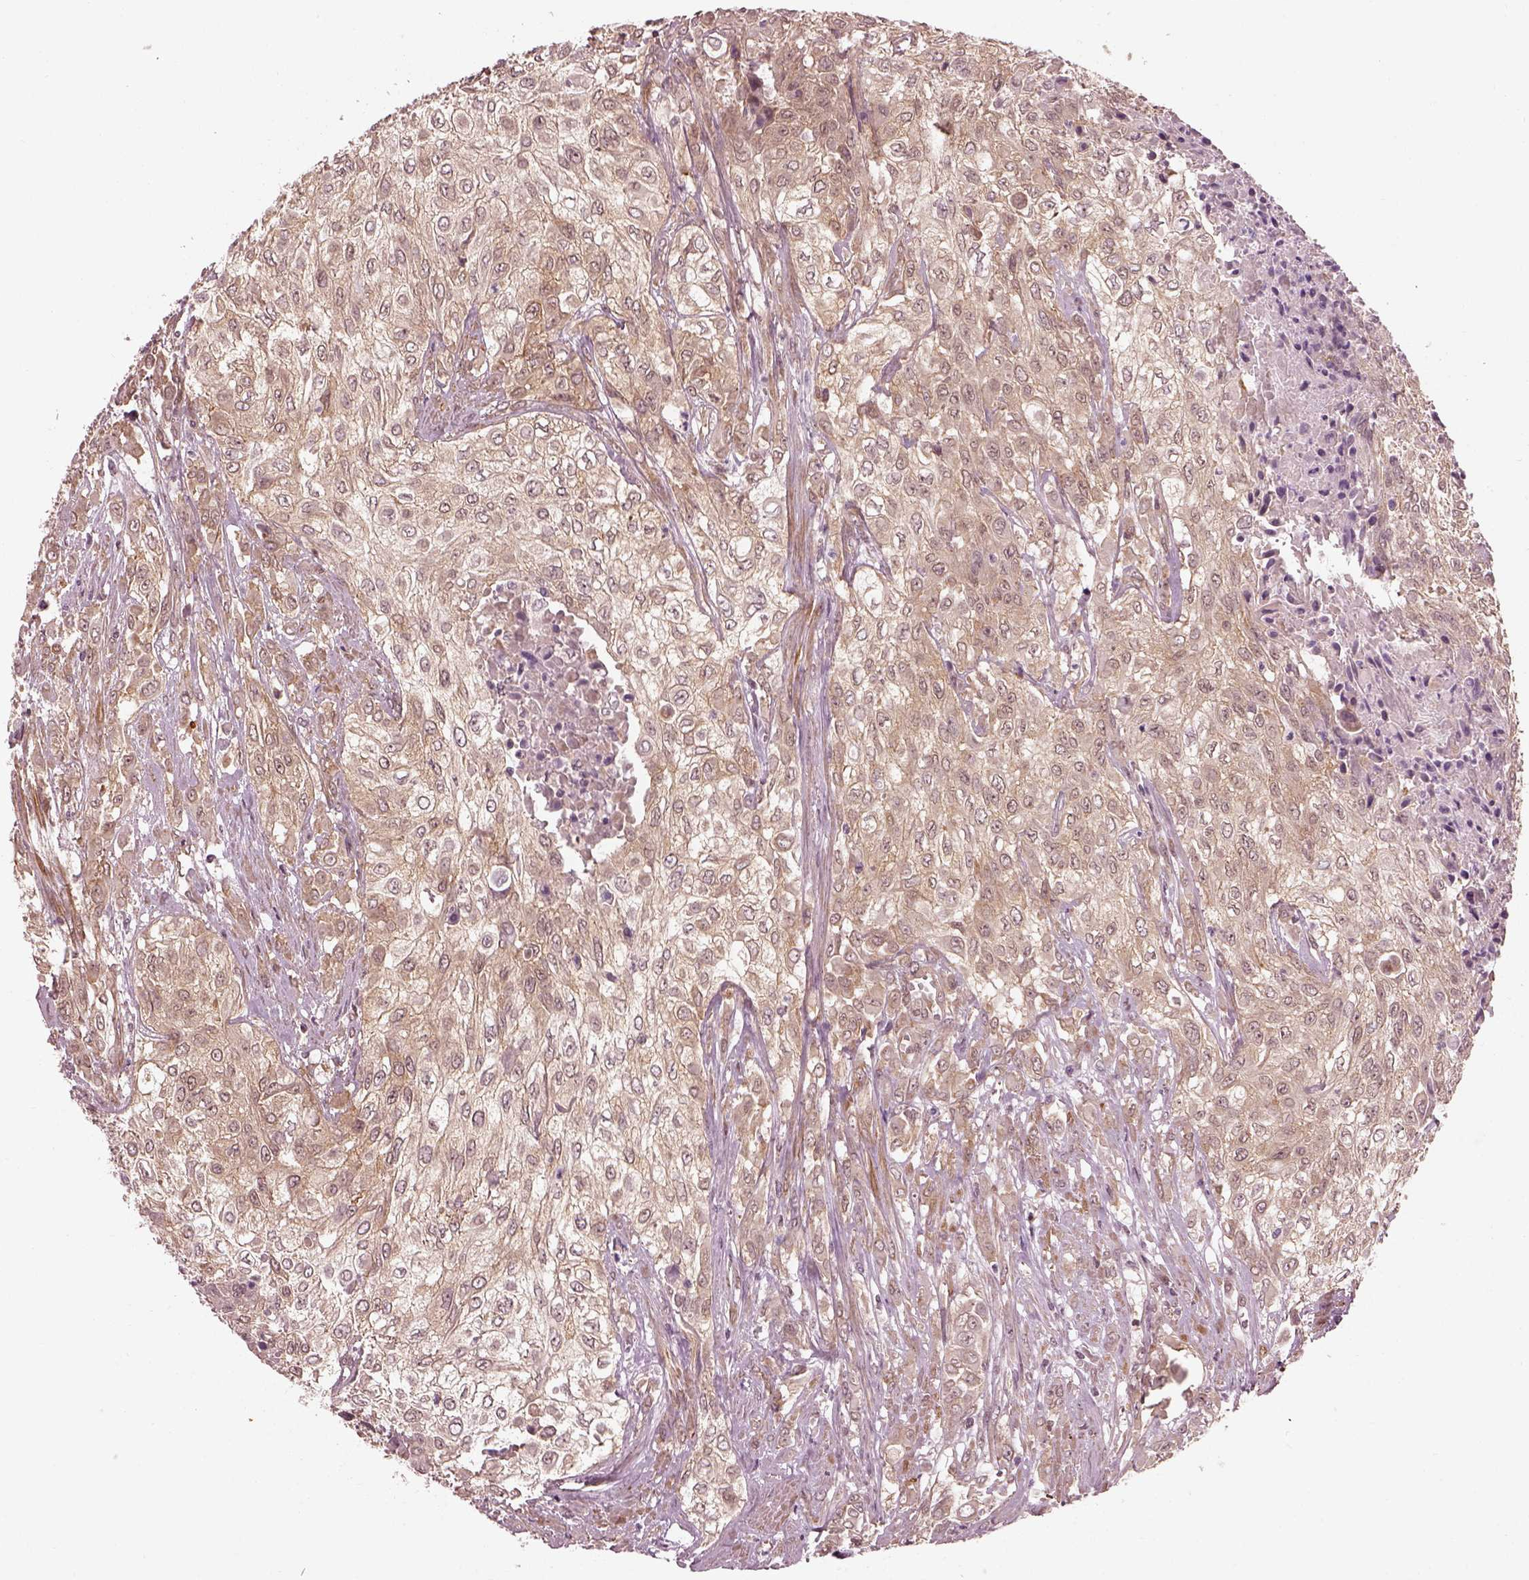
{"staining": {"intensity": "weak", "quantity": ">75%", "location": "cytoplasmic/membranous"}, "tissue": "urothelial cancer", "cell_type": "Tumor cells", "image_type": "cancer", "snomed": [{"axis": "morphology", "description": "Urothelial carcinoma, High grade"}, {"axis": "topography", "description": "Urinary bladder"}], "caption": "Immunohistochemical staining of urothelial carcinoma (high-grade) exhibits low levels of weak cytoplasmic/membranous positivity in about >75% of tumor cells. Nuclei are stained in blue.", "gene": "LSM14A", "patient": {"sex": "male", "age": 57}}